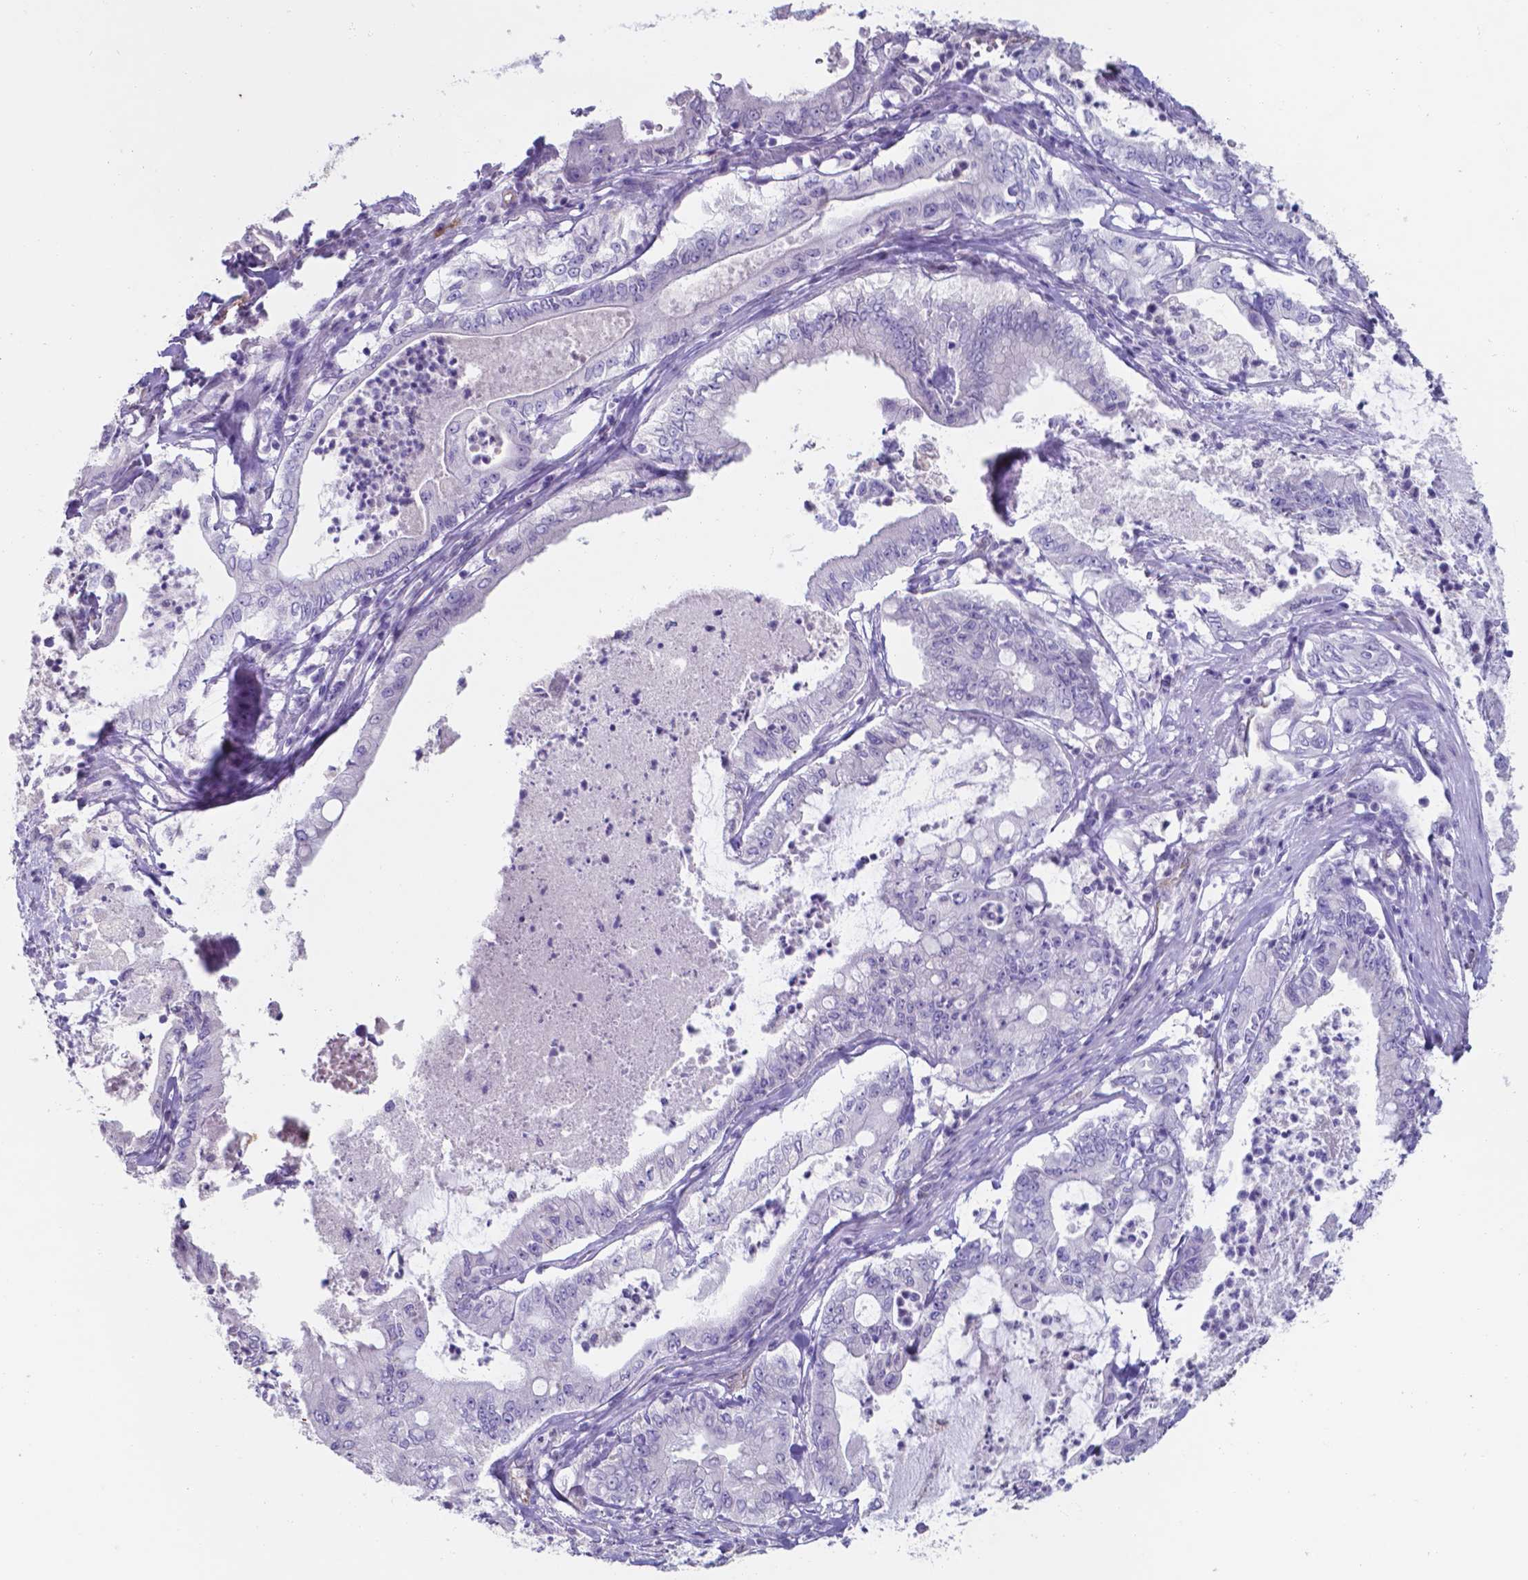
{"staining": {"intensity": "negative", "quantity": "none", "location": "none"}, "tissue": "pancreatic cancer", "cell_type": "Tumor cells", "image_type": "cancer", "snomed": [{"axis": "morphology", "description": "Adenocarcinoma, NOS"}, {"axis": "topography", "description": "Pancreas"}], "caption": "IHC photomicrograph of neoplastic tissue: human adenocarcinoma (pancreatic) stained with DAB demonstrates no significant protein expression in tumor cells. (DAB (3,3'-diaminobenzidine) immunohistochemistry with hematoxylin counter stain).", "gene": "UBE2J1", "patient": {"sex": "male", "age": 71}}